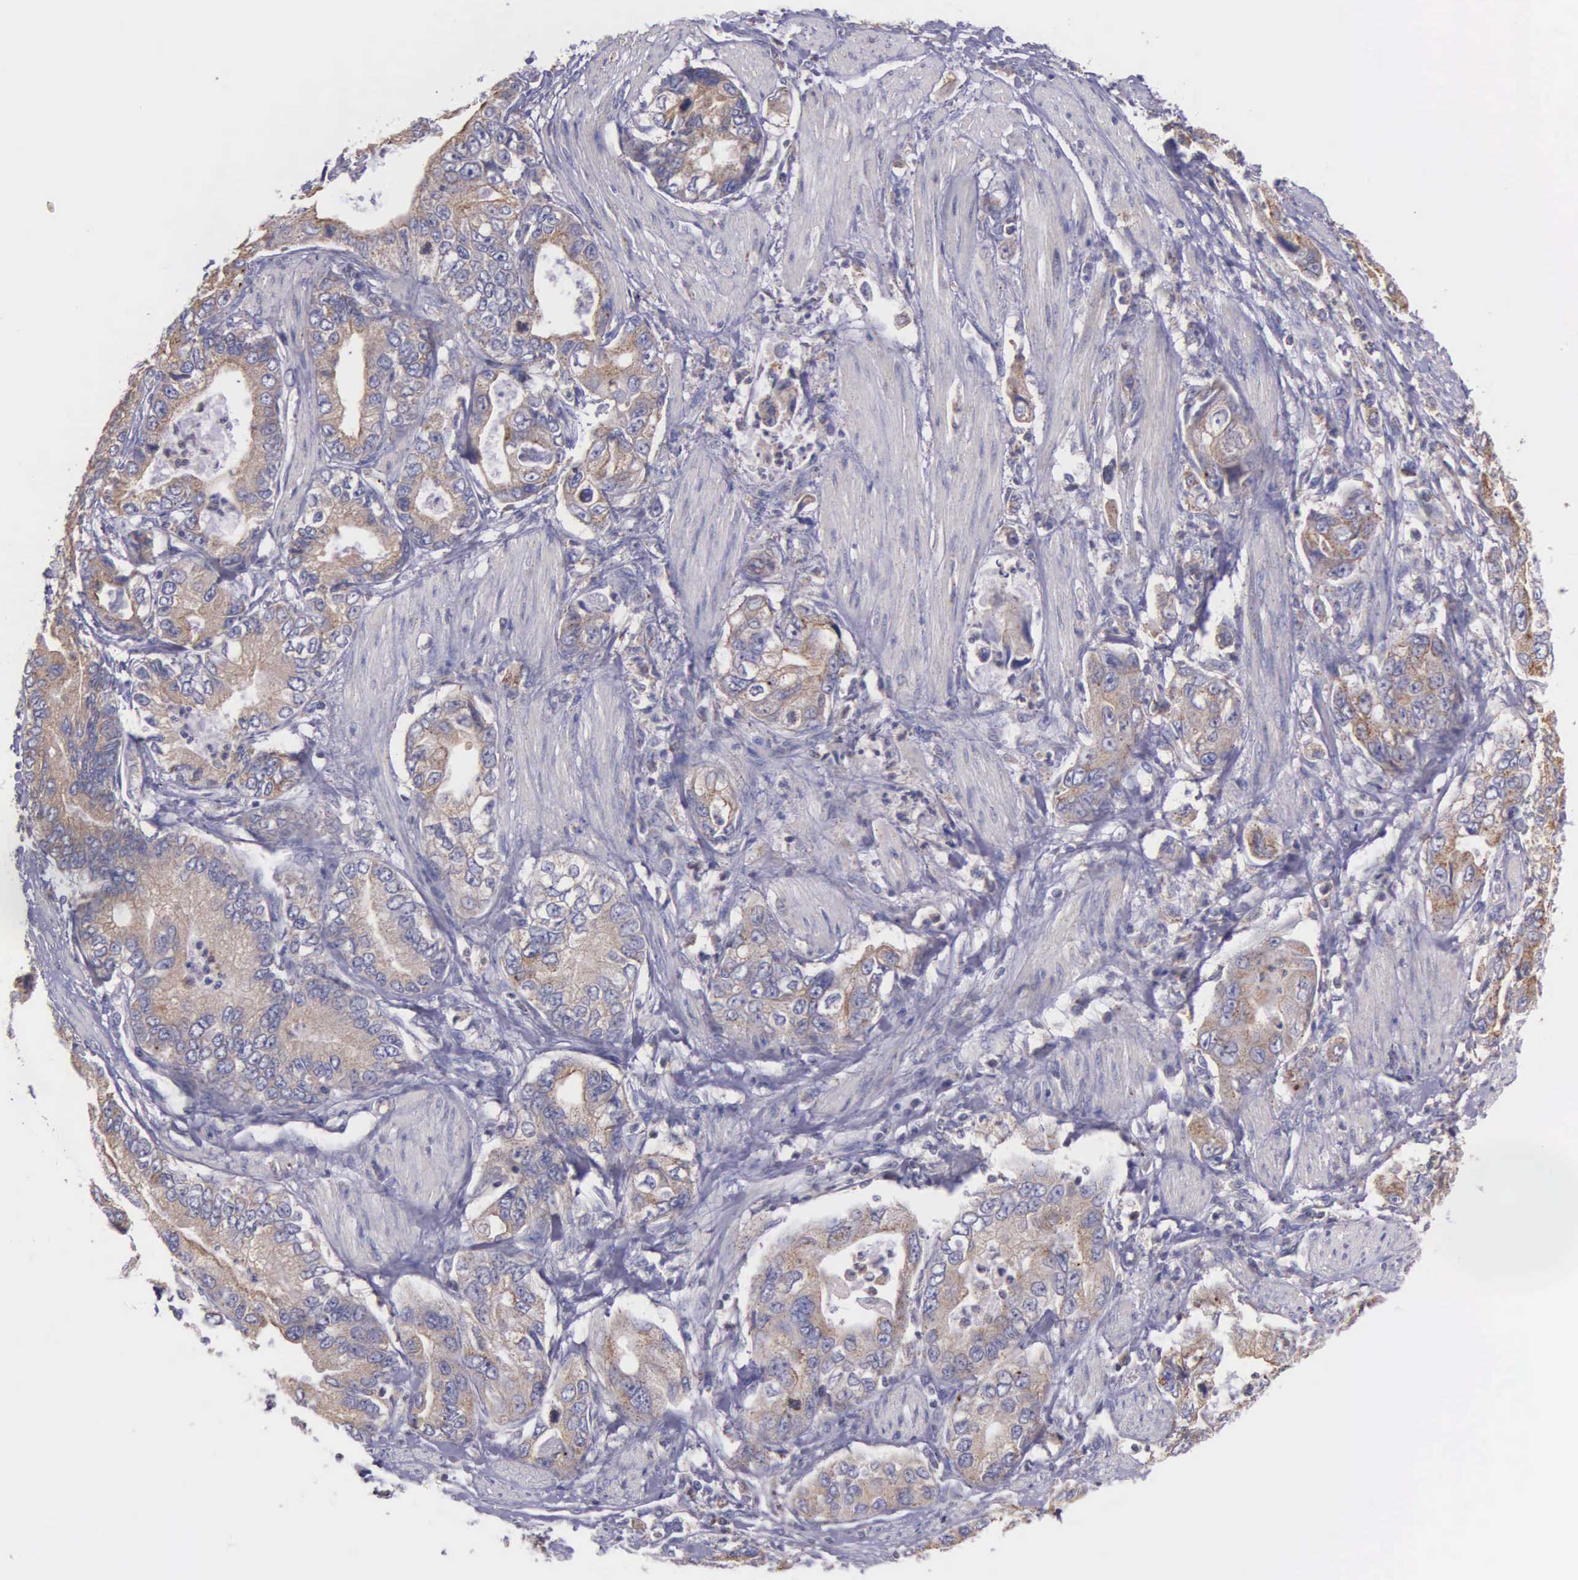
{"staining": {"intensity": "weak", "quantity": ">75%", "location": "cytoplasmic/membranous"}, "tissue": "stomach cancer", "cell_type": "Tumor cells", "image_type": "cancer", "snomed": [{"axis": "morphology", "description": "Adenocarcinoma, NOS"}, {"axis": "topography", "description": "Pancreas"}, {"axis": "topography", "description": "Stomach, upper"}], "caption": "Protein analysis of stomach cancer (adenocarcinoma) tissue shows weak cytoplasmic/membranous staining in about >75% of tumor cells. Nuclei are stained in blue.", "gene": "MIA2", "patient": {"sex": "male", "age": 77}}